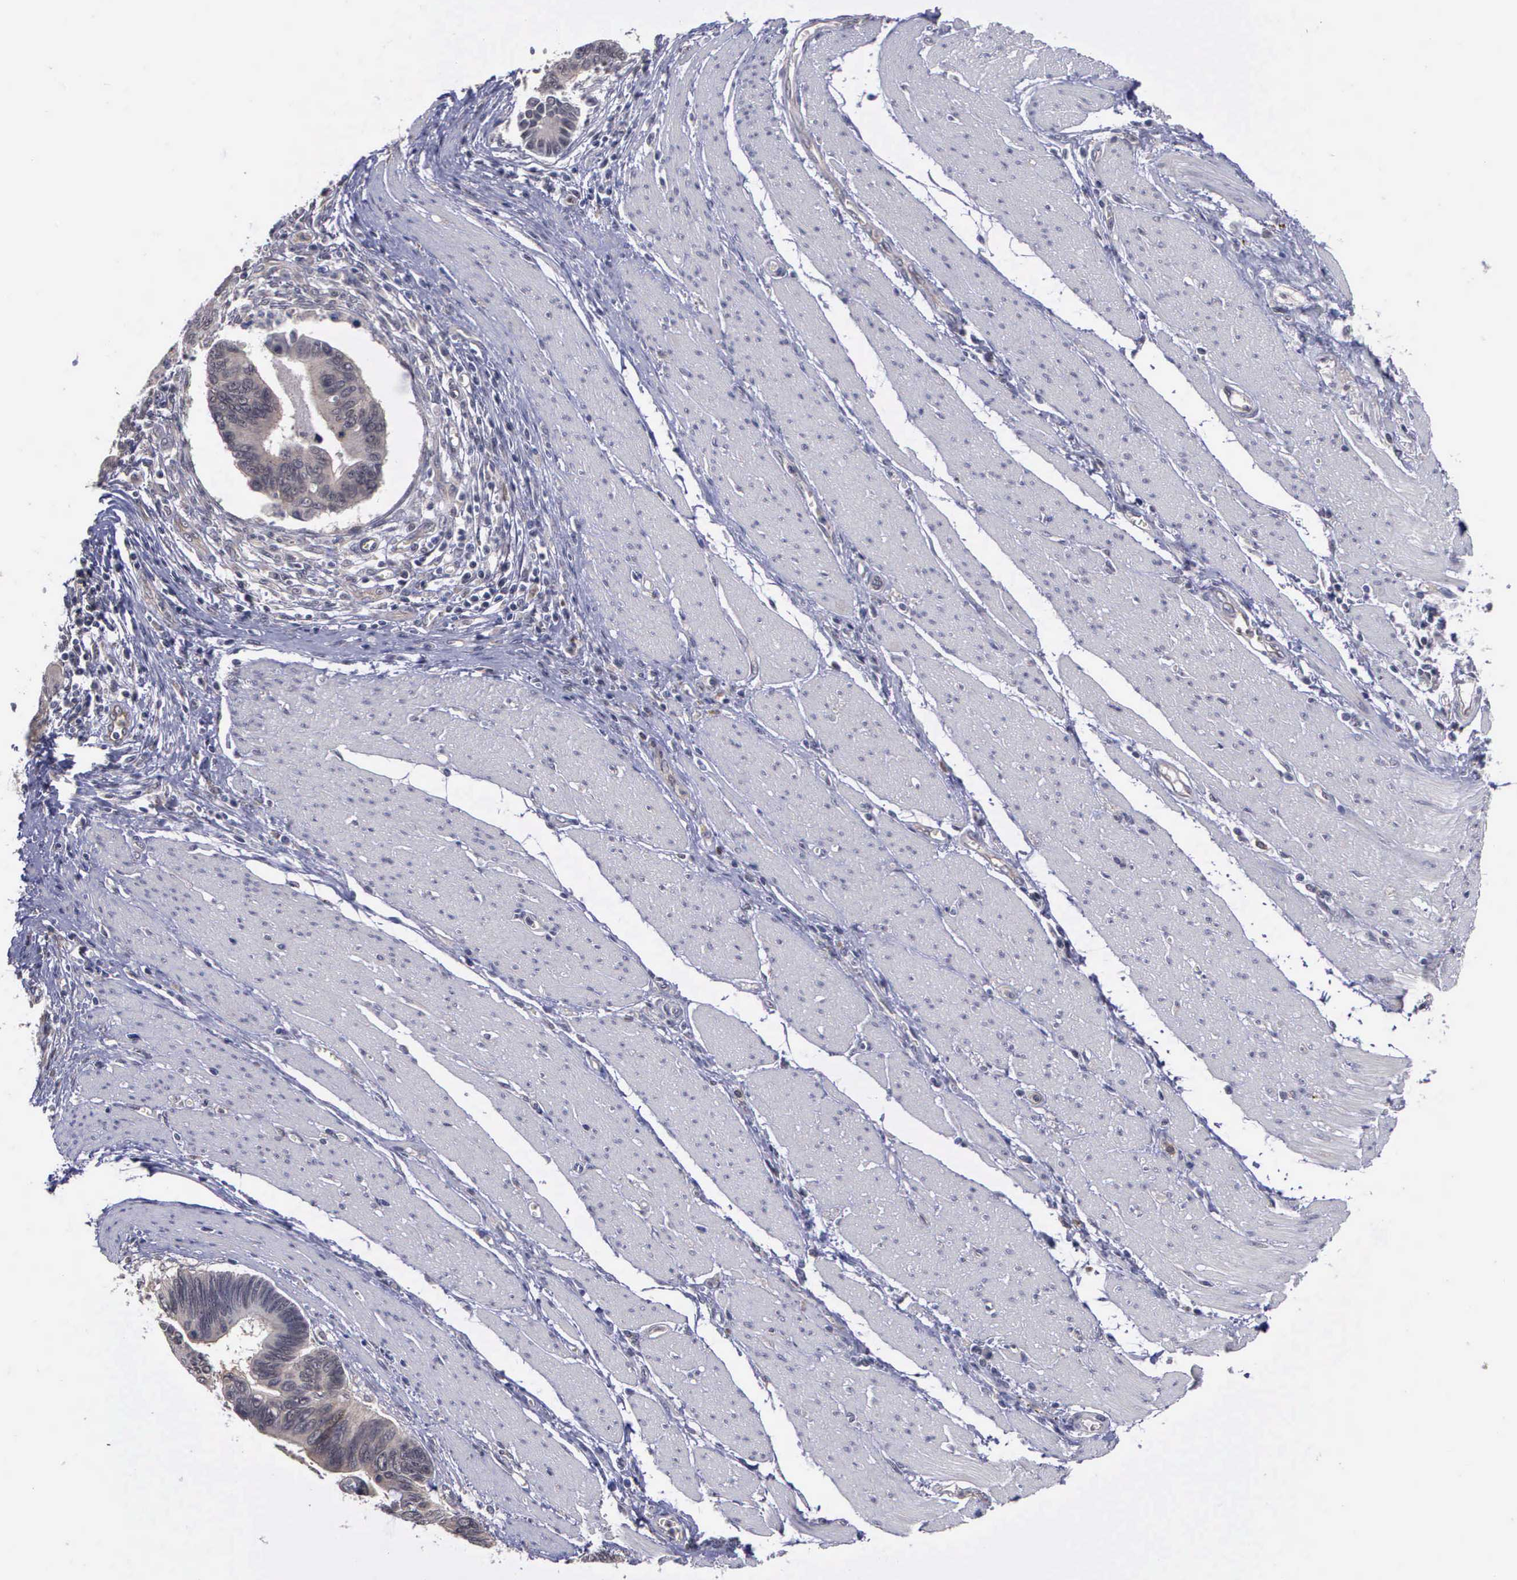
{"staining": {"intensity": "weak", "quantity": "25%-75%", "location": "cytoplasmic/membranous"}, "tissue": "pancreatic cancer", "cell_type": "Tumor cells", "image_type": "cancer", "snomed": [{"axis": "morphology", "description": "Adenocarcinoma, NOS"}, {"axis": "topography", "description": "Pancreas"}], "caption": "Tumor cells show low levels of weak cytoplasmic/membranous staining in approximately 25%-75% of cells in human adenocarcinoma (pancreatic).", "gene": "MAP3K9", "patient": {"sex": "female", "age": 70}}